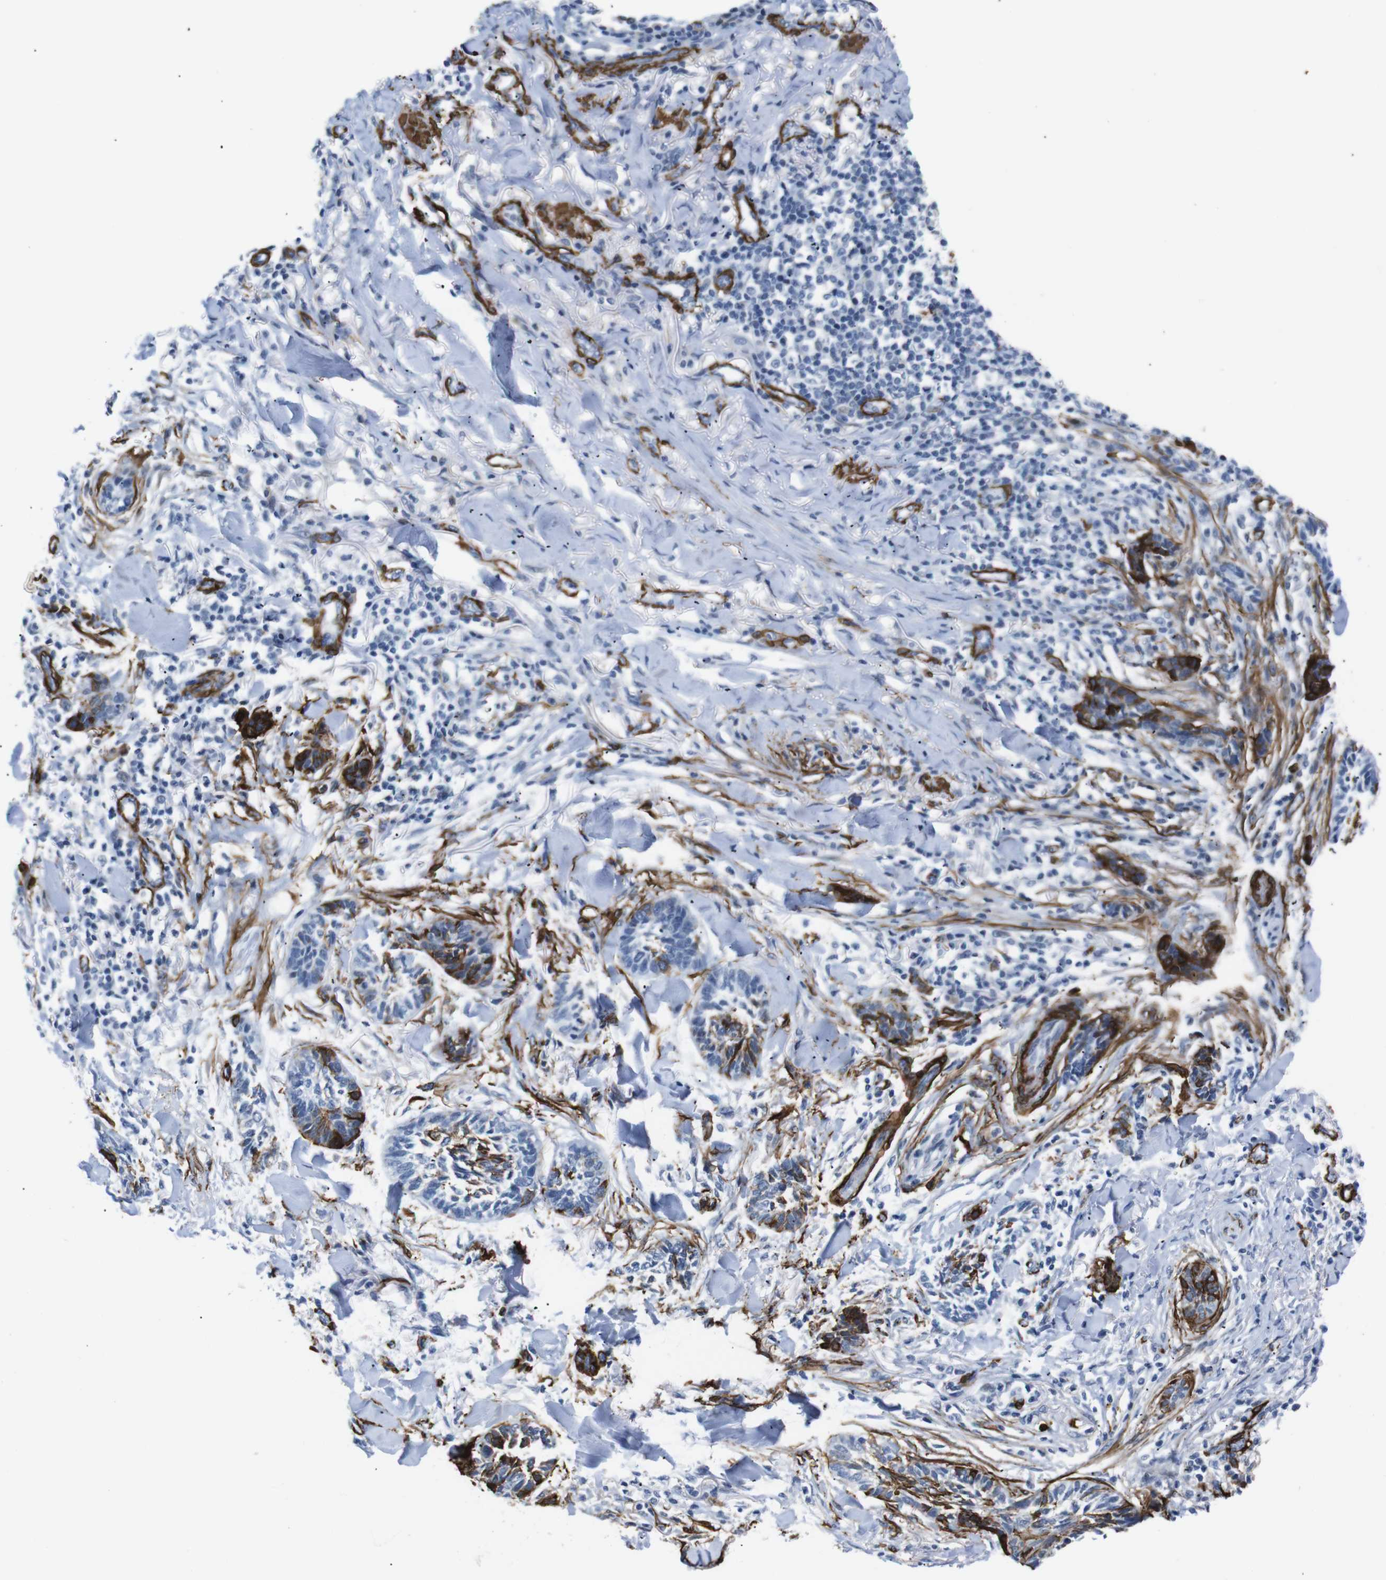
{"staining": {"intensity": "strong", "quantity": "25%-75%", "location": "cytoplasmic/membranous"}, "tissue": "skin cancer", "cell_type": "Tumor cells", "image_type": "cancer", "snomed": [{"axis": "morphology", "description": "Papilloma, NOS"}, {"axis": "morphology", "description": "Basal cell carcinoma"}, {"axis": "topography", "description": "Skin"}], "caption": "Immunohistochemistry (IHC) (DAB) staining of human papilloma (skin) reveals strong cytoplasmic/membranous protein staining in about 25%-75% of tumor cells.", "gene": "ACTA2", "patient": {"sex": "male", "age": 87}}